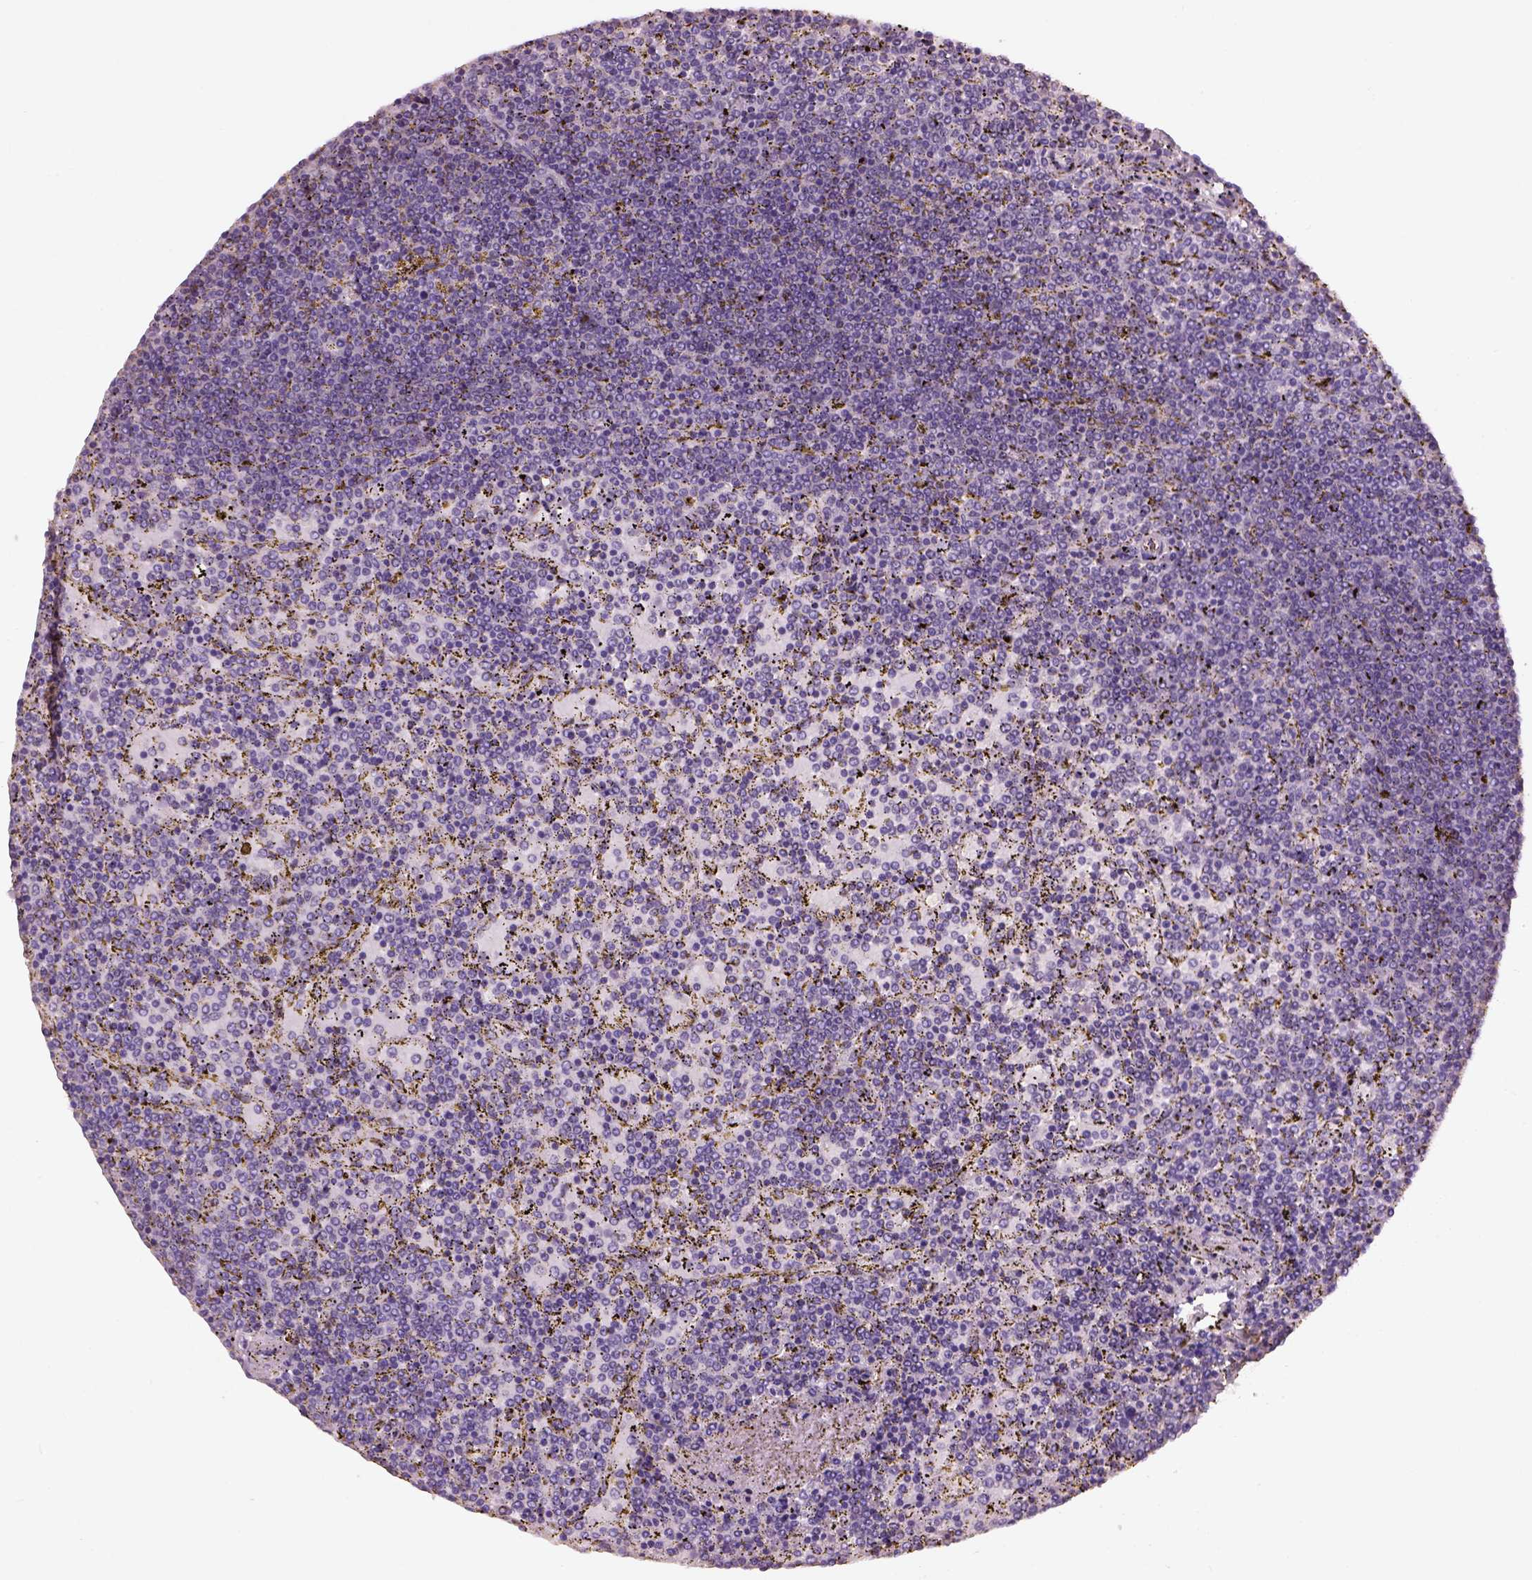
{"staining": {"intensity": "negative", "quantity": "none", "location": "none"}, "tissue": "lymphoma", "cell_type": "Tumor cells", "image_type": "cancer", "snomed": [{"axis": "morphology", "description": "Malignant lymphoma, non-Hodgkin's type, Low grade"}, {"axis": "topography", "description": "Spleen"}], "caption": "Tumor cells show no significant protein staining in low-grade malignant lymphoma, non-Hodgkin's type.", "gene": "OTUD6A", "patient": {"sex": "female", "age": 77}}